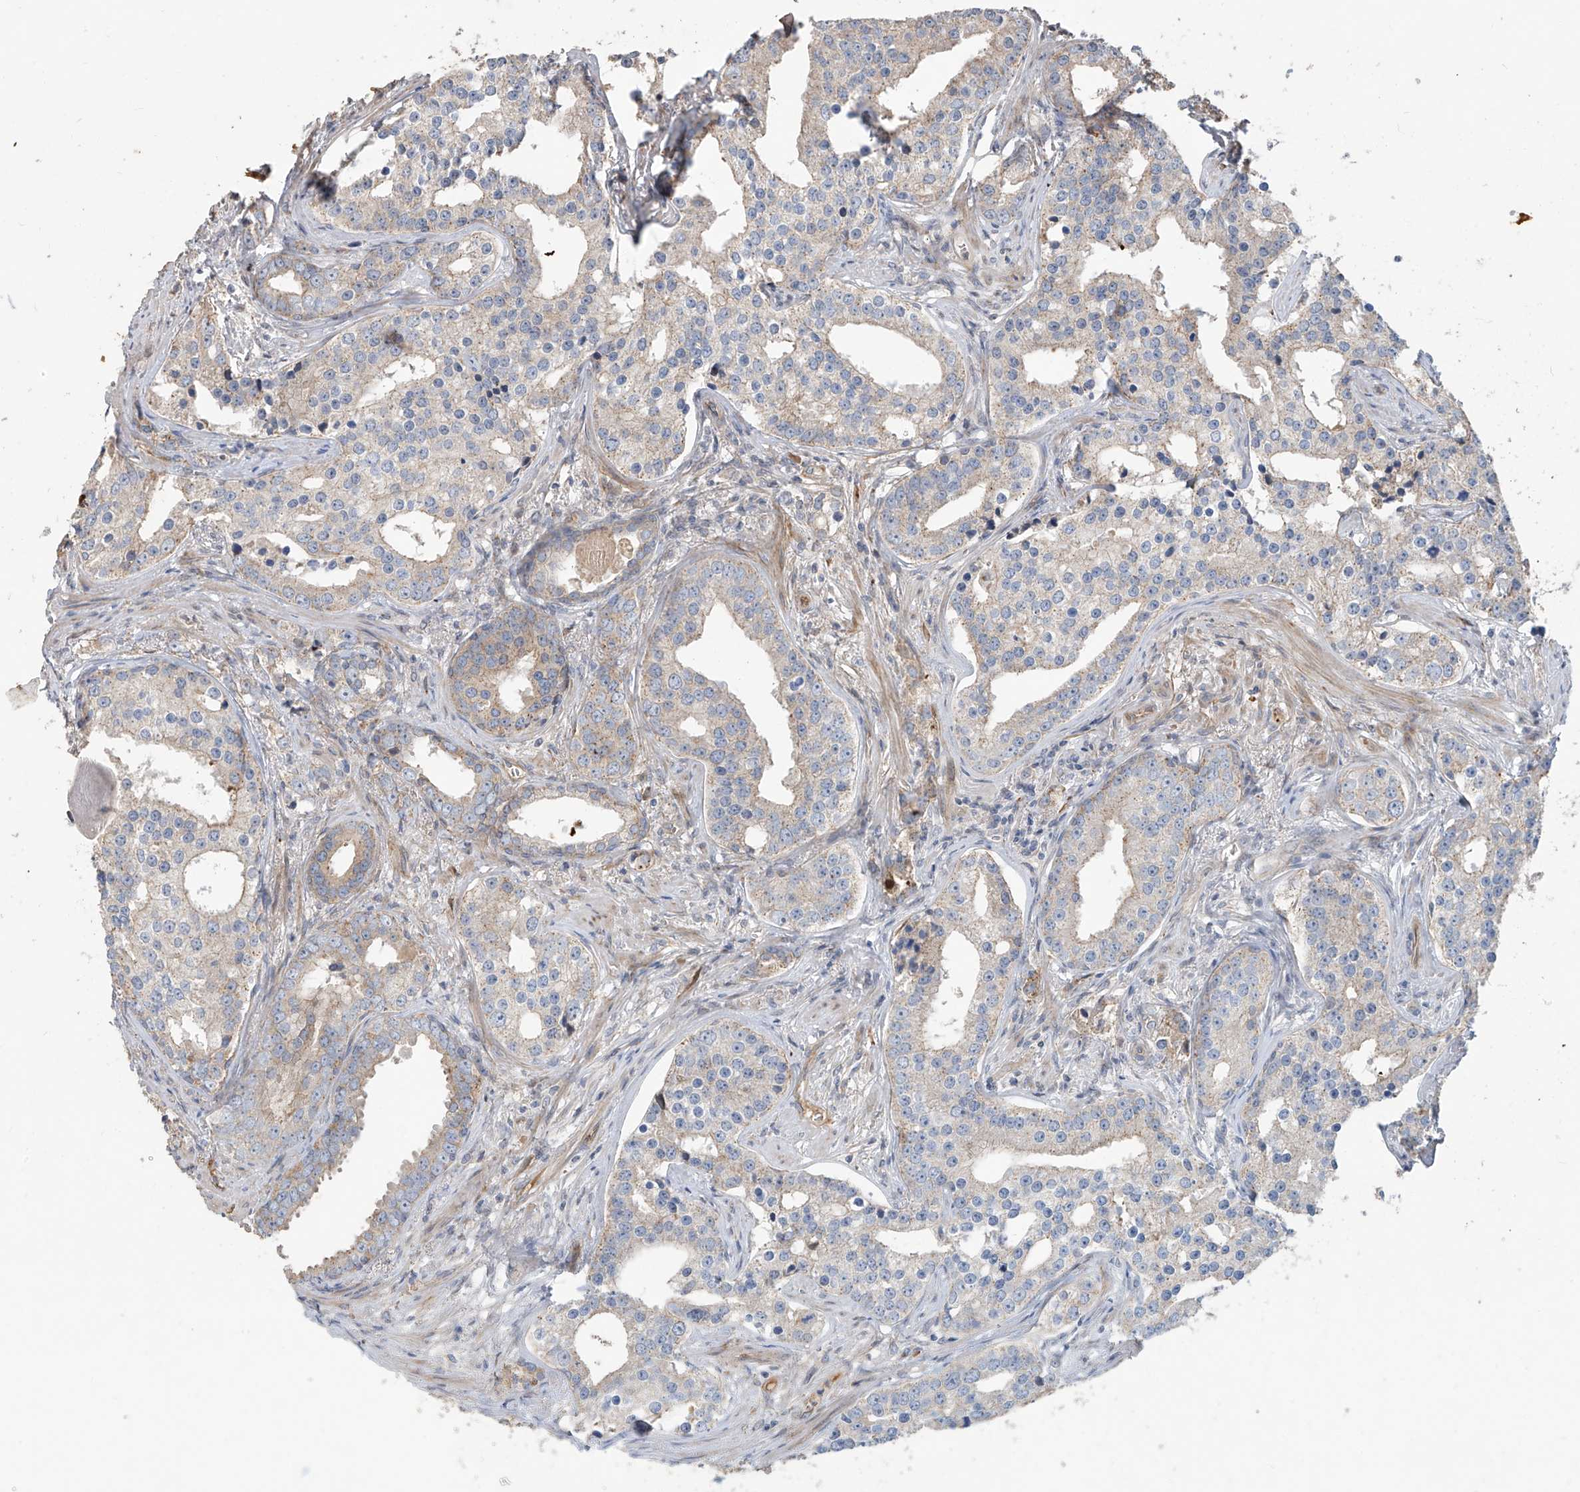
{"staining": {"intensity": "weak", "quantity": "<25%", "location": "cytoplasmic/membranous"}, "tissue": "prostate cancer", "cell_type": "Tumor cells", "image_type": "cancer", "snomed": [{"axis": "morphology", "description": "Adenocarcinoma, High grade"}, {"axis": "topography", "description": "Prostate"}], "caption": "Immunohistochemistry micrograph of human high-grade adenocarcinoma (prostate) stained for a protein (brown), which shows no positivity in tumor cells. (DAB IHC, high magnification).", "gene": "ABTB1", "patient": {"sex": "male", "age": 62}}